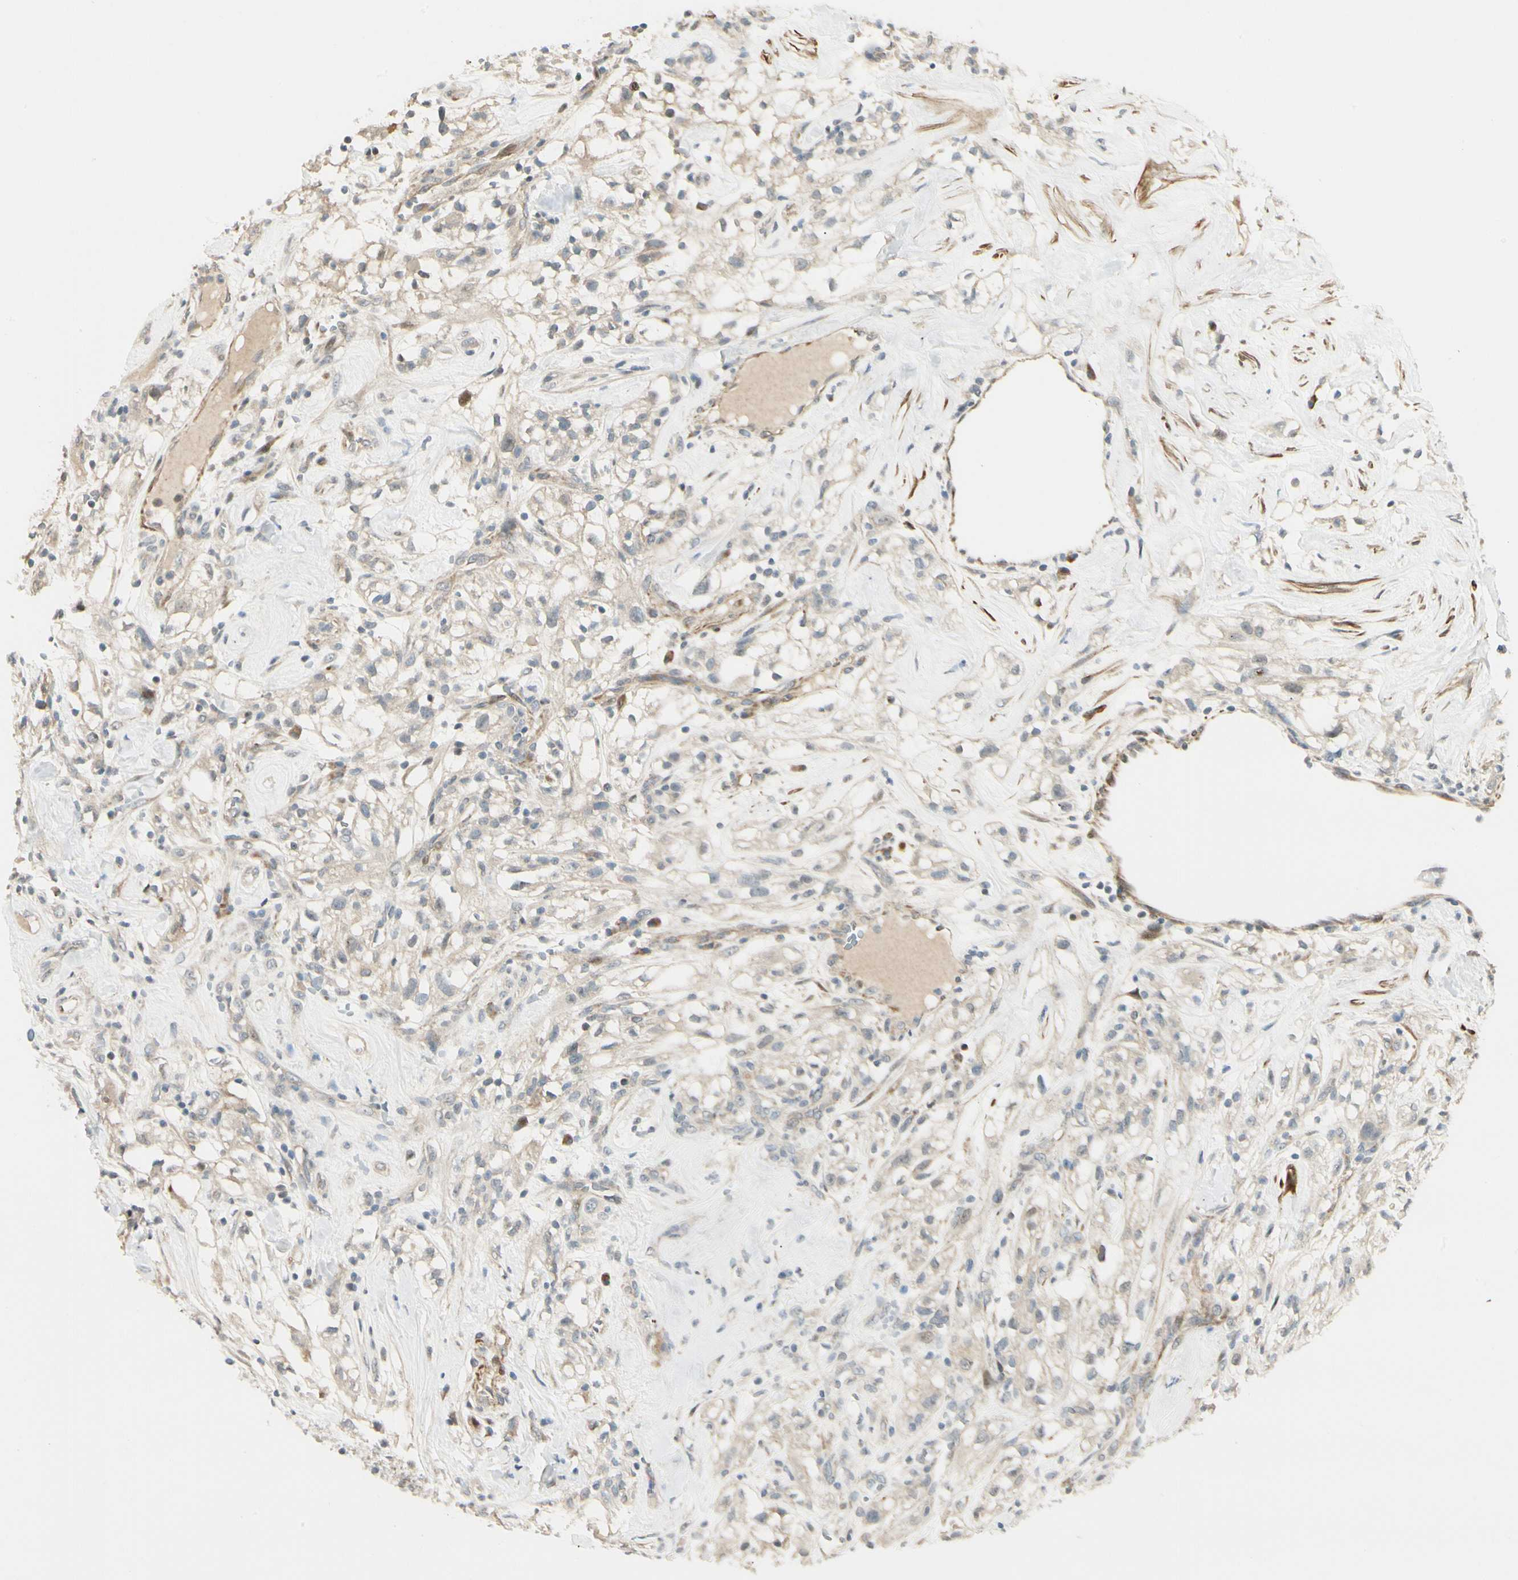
{"staining": {"intensity": "weak", "quantity": ">75%", "location": "cytoplasmic/membranous"}, "tissue": "renal cancer", "cell_type": "Tumor cells", "image_type": "cancer", "snomed": [{"axis": "morphology", "description": "Adenocarcinoma, NOS"}, {"axis": "topography", "description": "Kidney"}], "caption": "Tumor cells reveal low levels of weak cytoplasmic/membranous expression in about >75% of cells in human renal cancer (adenocarcinoma).", "gene": "P4HA3", "patient": {"sex": "female", "age": 60}}